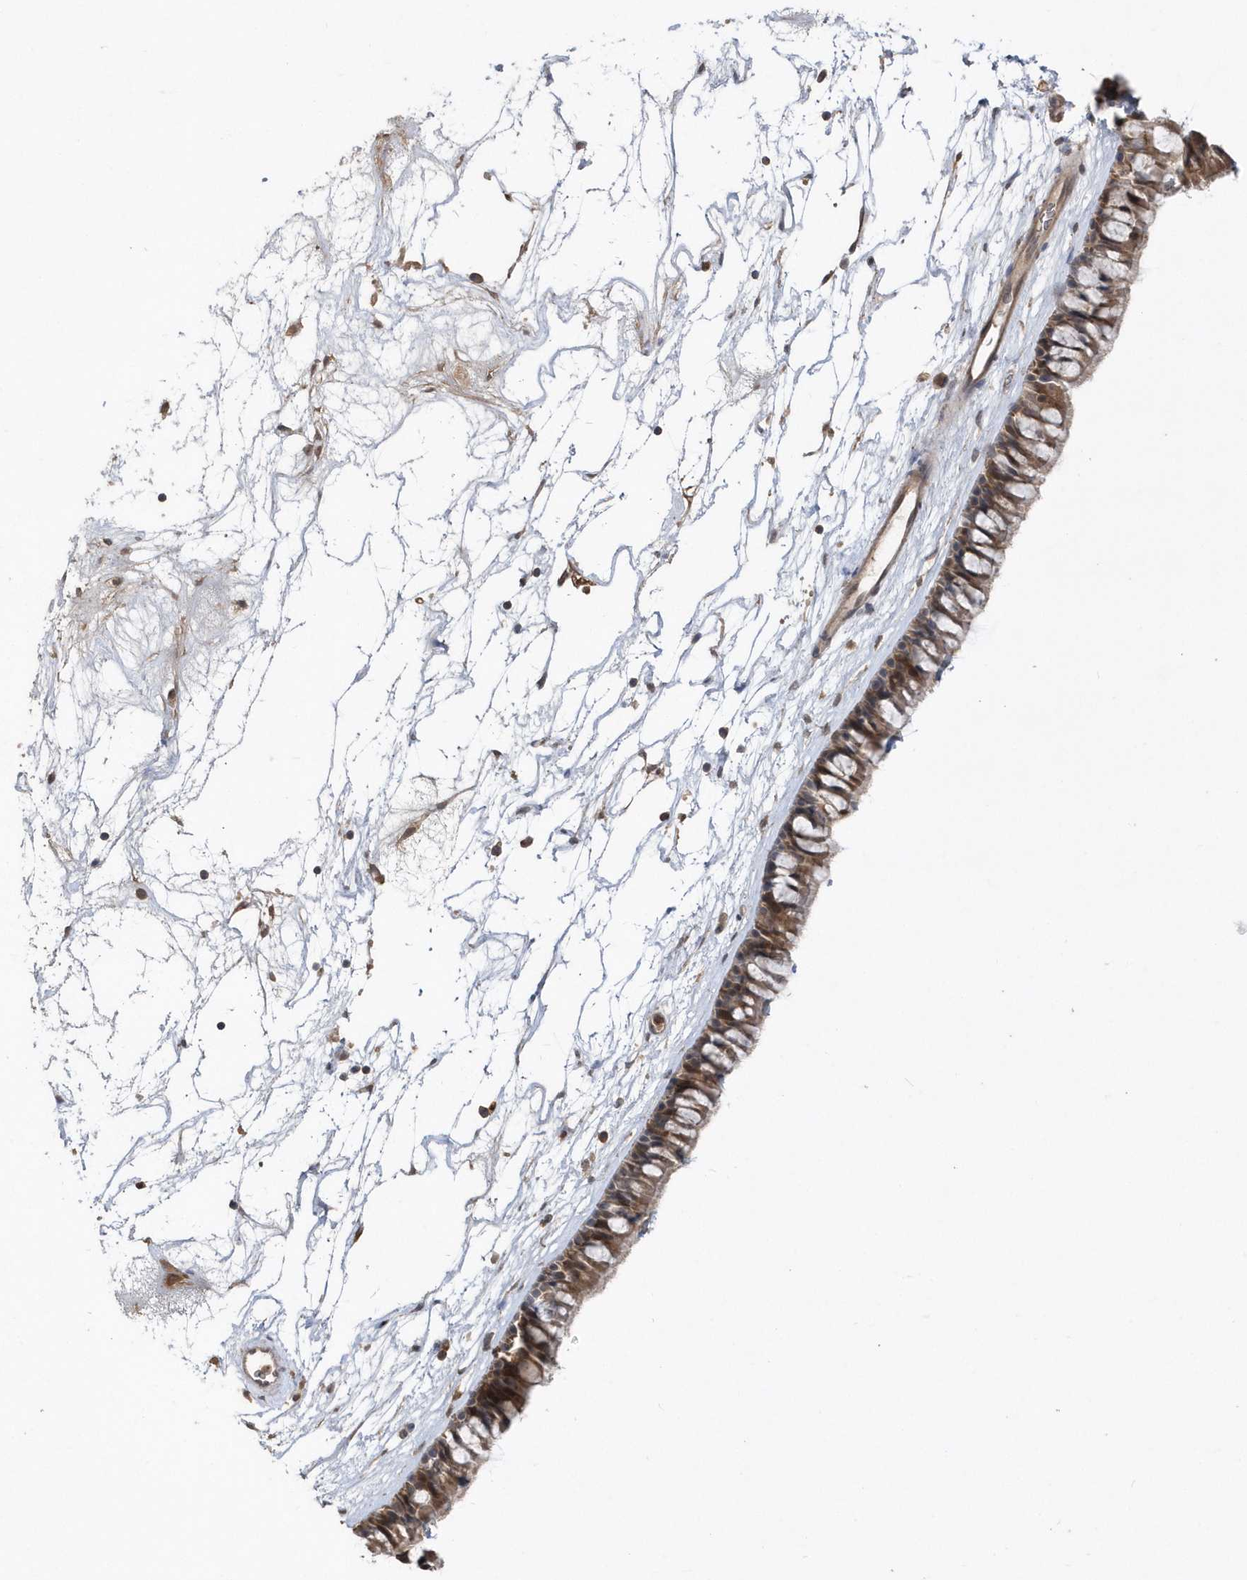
{"staining": {"intensity": "moderate", "quantity": ">75%", "location": "cytoplasmic/membranous"}, "tissue": "nasopharynx", "cell_type": "Respiratory epithelial cells", "image_type": "normal", "snomed": [{"axis": "morphology", "description": "Normal tissue, NOS"}, {"axis": "topography", "description": "Nasopharynx"}], "caption": "Immunohistochemical staining of unremarkable nasopharynx reveals >75% levels of moderate cytoplasmic/membranous protein positivity in approximately >75% of respiratory epithelial cells.", "gene": "RPEL1", "patient": {"sex": "male", "age": 64}}